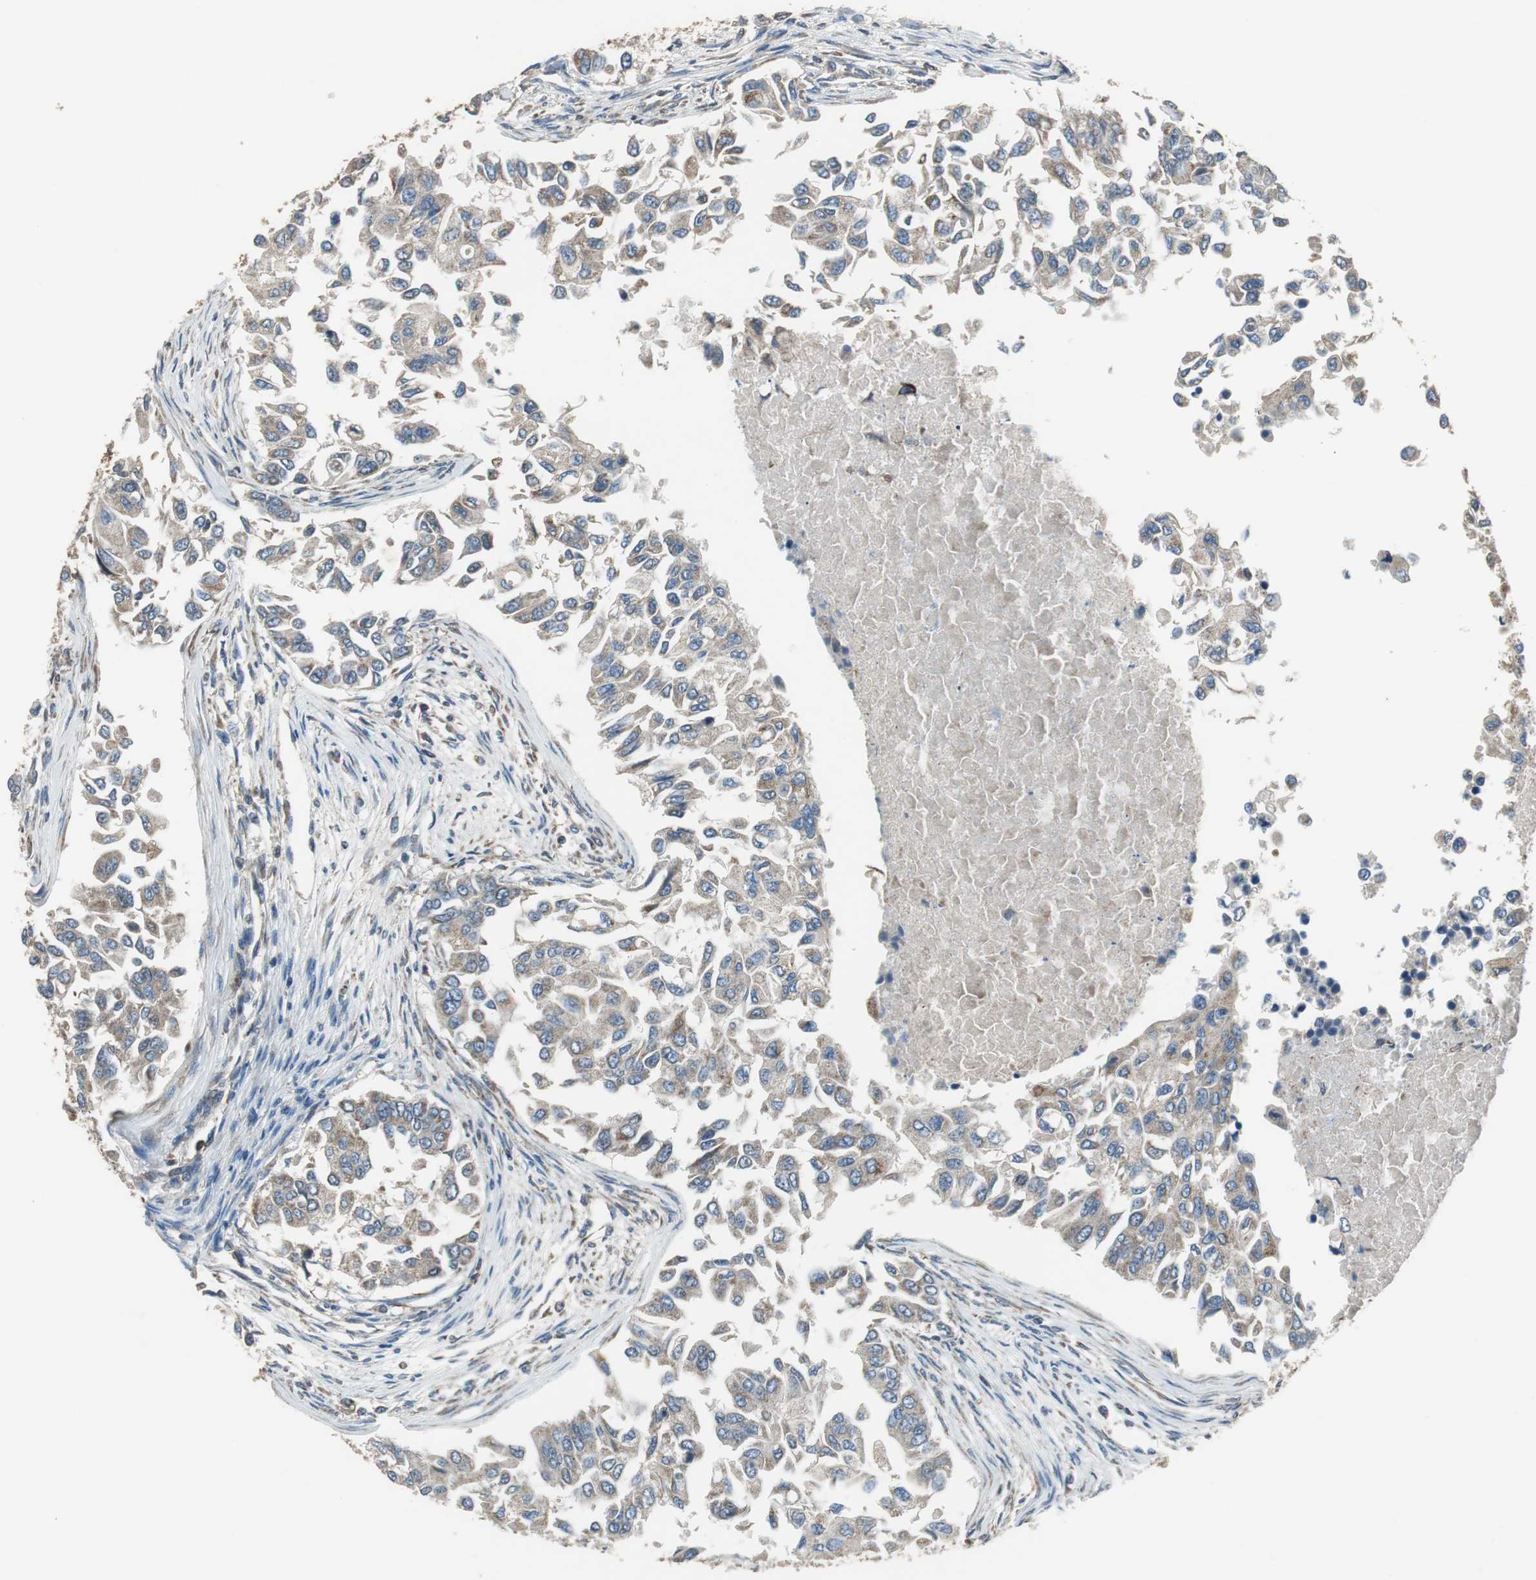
{"staining": {"intensity": "moderate", "quantity": ">75%", "location": "cytoplasmic/membranous"}, "tissue": "breast cancer", "cell_type": "Tumor cells", "image_type": "cancer", "snomed": [{"axis": "morphology", "description": "Normal tissue, NOS"}, {"axis": "morphology", "description": "Duct carcinoma"}, {"axis": "topography", "description": "Breast"}], "caption": "Intraductal carcinoma (breast) stained for a protein reveals moderate cytoplasmic/membranous positivity in tumor cells.", "gene": "PI4KB", "patient": {"sex": "female", "age": 49}}